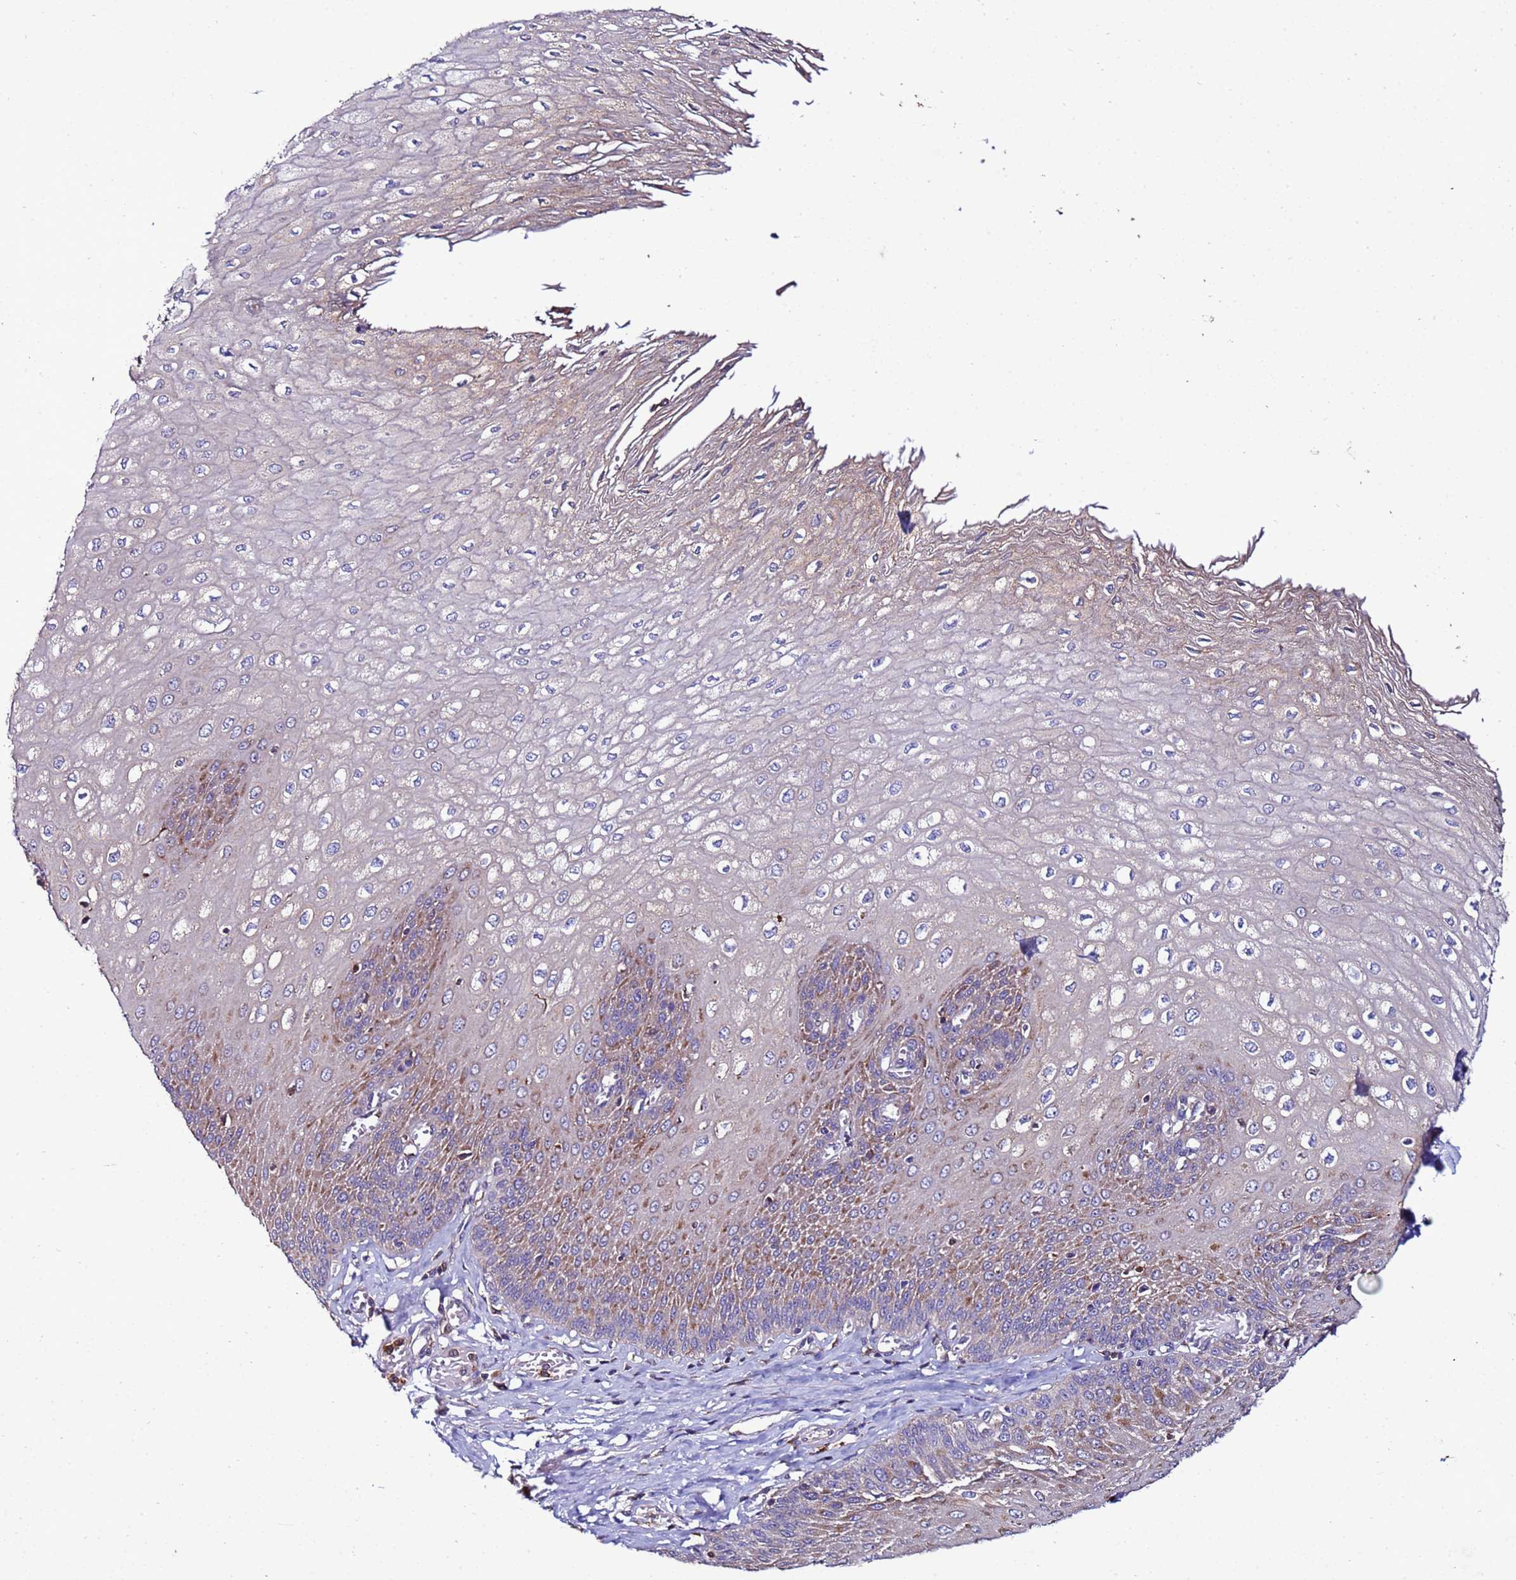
{"staining": {"intensity": "moderate", "quantity": "<25%", "location": "cytoplasmic/membranous"}, "tissue": "esophagus", "cell_type": "Squamous epithelial cells", "image_type": "normal", "snomed": [{"axis": "morphology", "description": "Normal tissue, NOS"}, {"axis": "topography", "description": "Esophagus"}], "caption": "Squamous epithelial cells reveal moderate cytoplasmic/membranous staining in approximately <25% of cells in normal esophagus. (DAB (3,3'-diaminobenzidine) IHC, brown staining for protein, blue staining for nuclei).", "gene": "ANTKMT", "patient": {"sex": "male", "age": 60}}